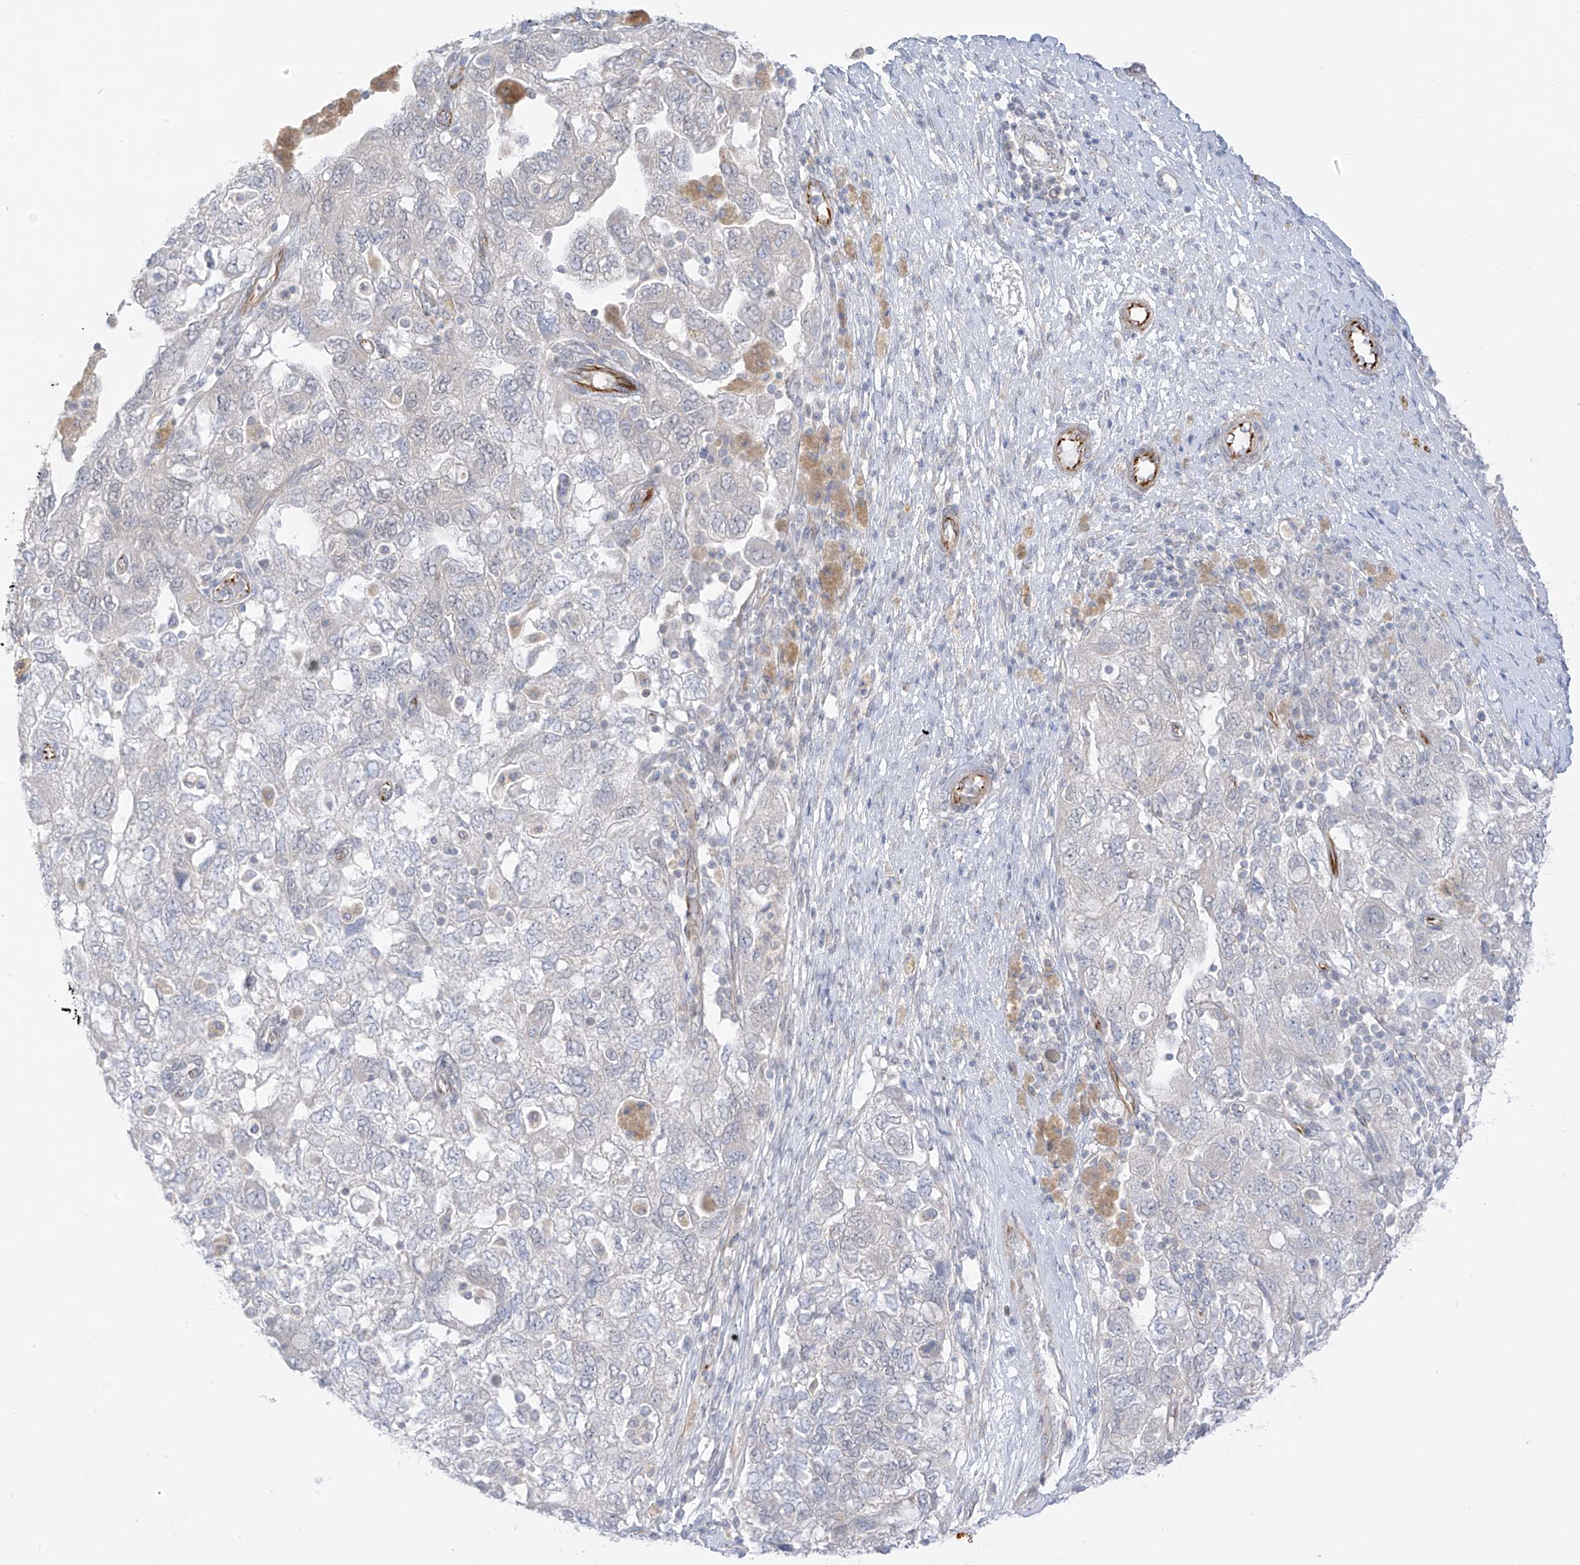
{"staining": {"intensity": "negative", "quantity": "none", "location": "none"}, "tissue": "ovarian cancer", "cell_type": "Tumor cells", "image_type": "cancer", "snomed": [{"axis": "morphology", "description": "Carcinoma, NOS"}, {"axis": "morphology", "description": "Cystadenocarcinoma, serous, NOS"}, {"axis": "topography", "description": "Ovary"}], "caption": "Photomicrograph shows no significant protein staining in tumor cells of ovarian cancer (serous cystadenocarcinoma). Nuclei are stained in blue.", "gene": "HS6ST2", "patient": {"sex": "female", "age": 69}}